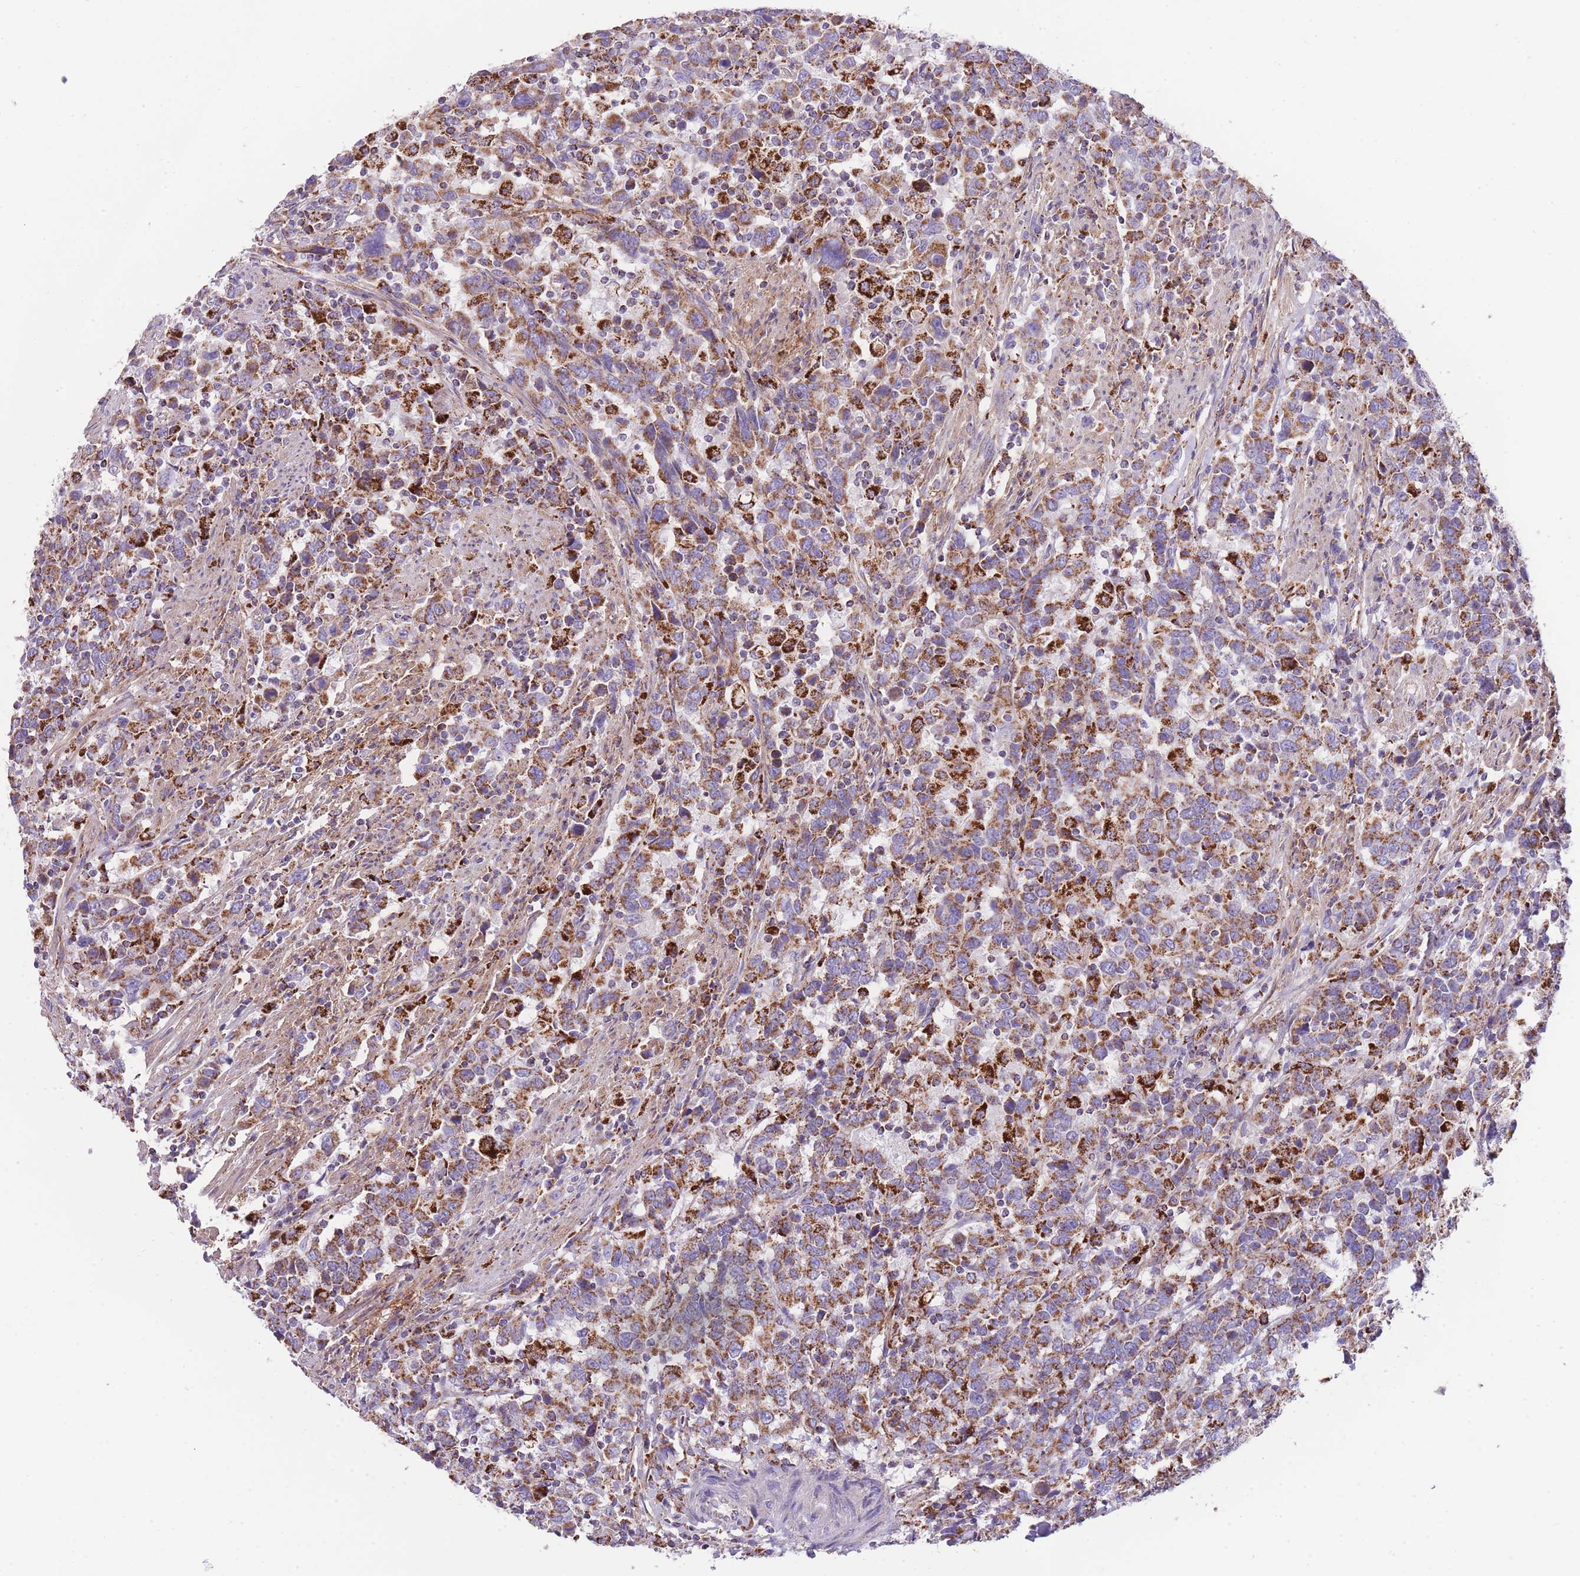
{"staining": {"intensity": "moderate", "quantity": ">75%", "location": "cytoplasmic/membranous"}, "tissue": "urothelial cancer", "cell_type": "Tumor cells", "image_type": "cancer", "snomed": [{"axis": "morphology", "description": "Urothelial carcinoma, High grade"}, {"axis": "topography", "description": "Urinary bladder"}], "caption": "Immunohistochemistry (IHC) (DAB) staining of urothelial cancer reveals moderate cytoplasmic/membranous protein expression in approximately >75% of tumor cells.", "gene": "ST3GAL3", "patient": {"sex": "male", "age": 61}}